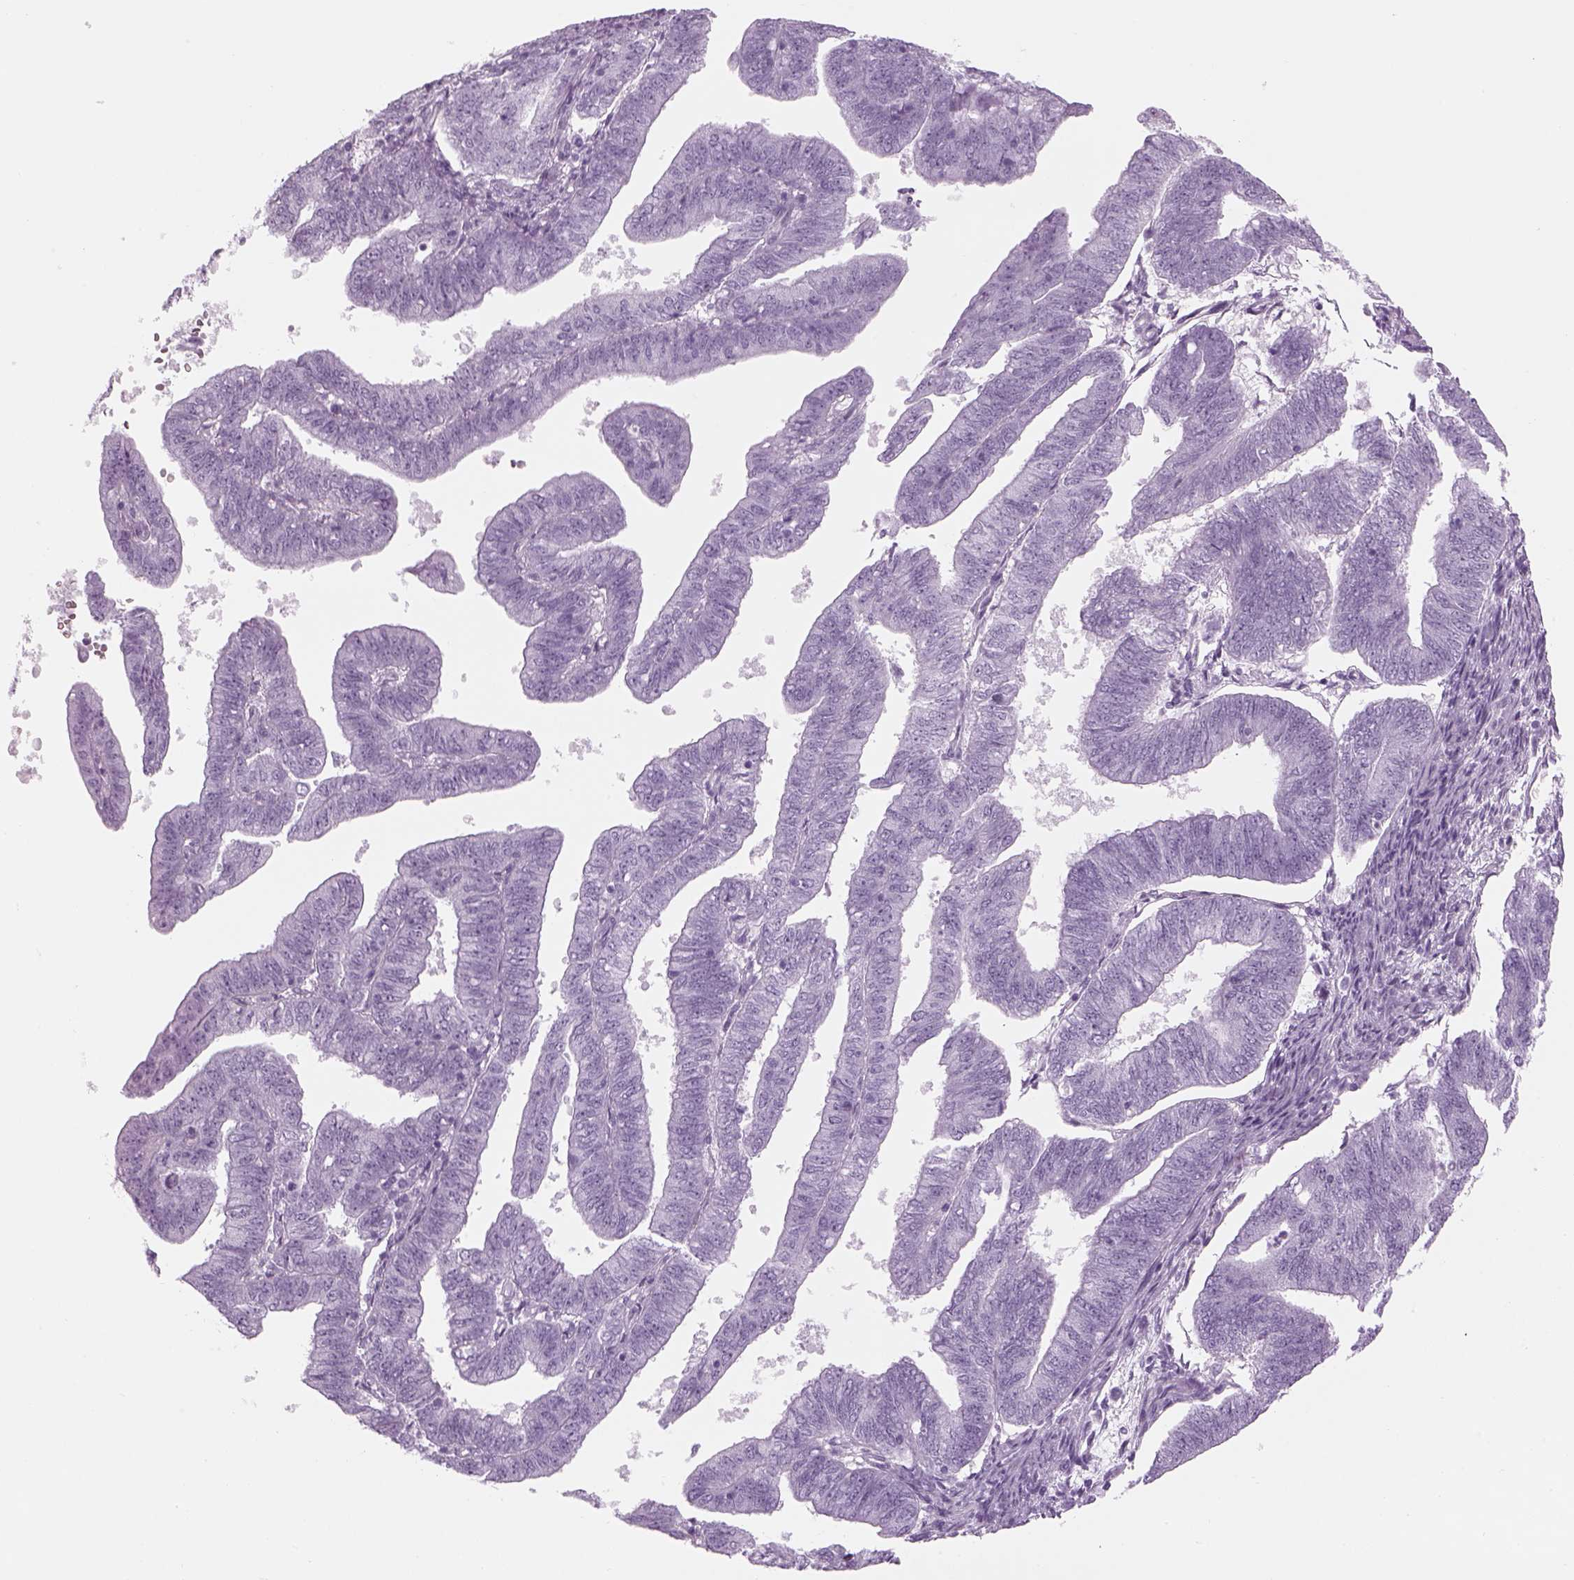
{"staining": {"intensity": "negative", "quantity": "none", "location": "none"}, "tissue": "endometrial cancer", "cell_type": "Tumor cells", "image_type": "cancer", "snomed": [{"axis": "morphology", "description": "Adenocarcinoma, NOS"}, {"axis": "topography", "description": "Endometrium"}], "caption": "This image is of endometrial cancer stained with immunohistochemistry to label a protein in brown with the nuclei are counter-stained blue. There is no positivity in tumor cells. (Stains: DAB immunohistochemistry (IHC) with hematoxylin counter stain, Microscopy: brightfield microscopy at high magnification).", "gene": "PABPC1L2B", "patient": {"sex": "female", "age": 82}}